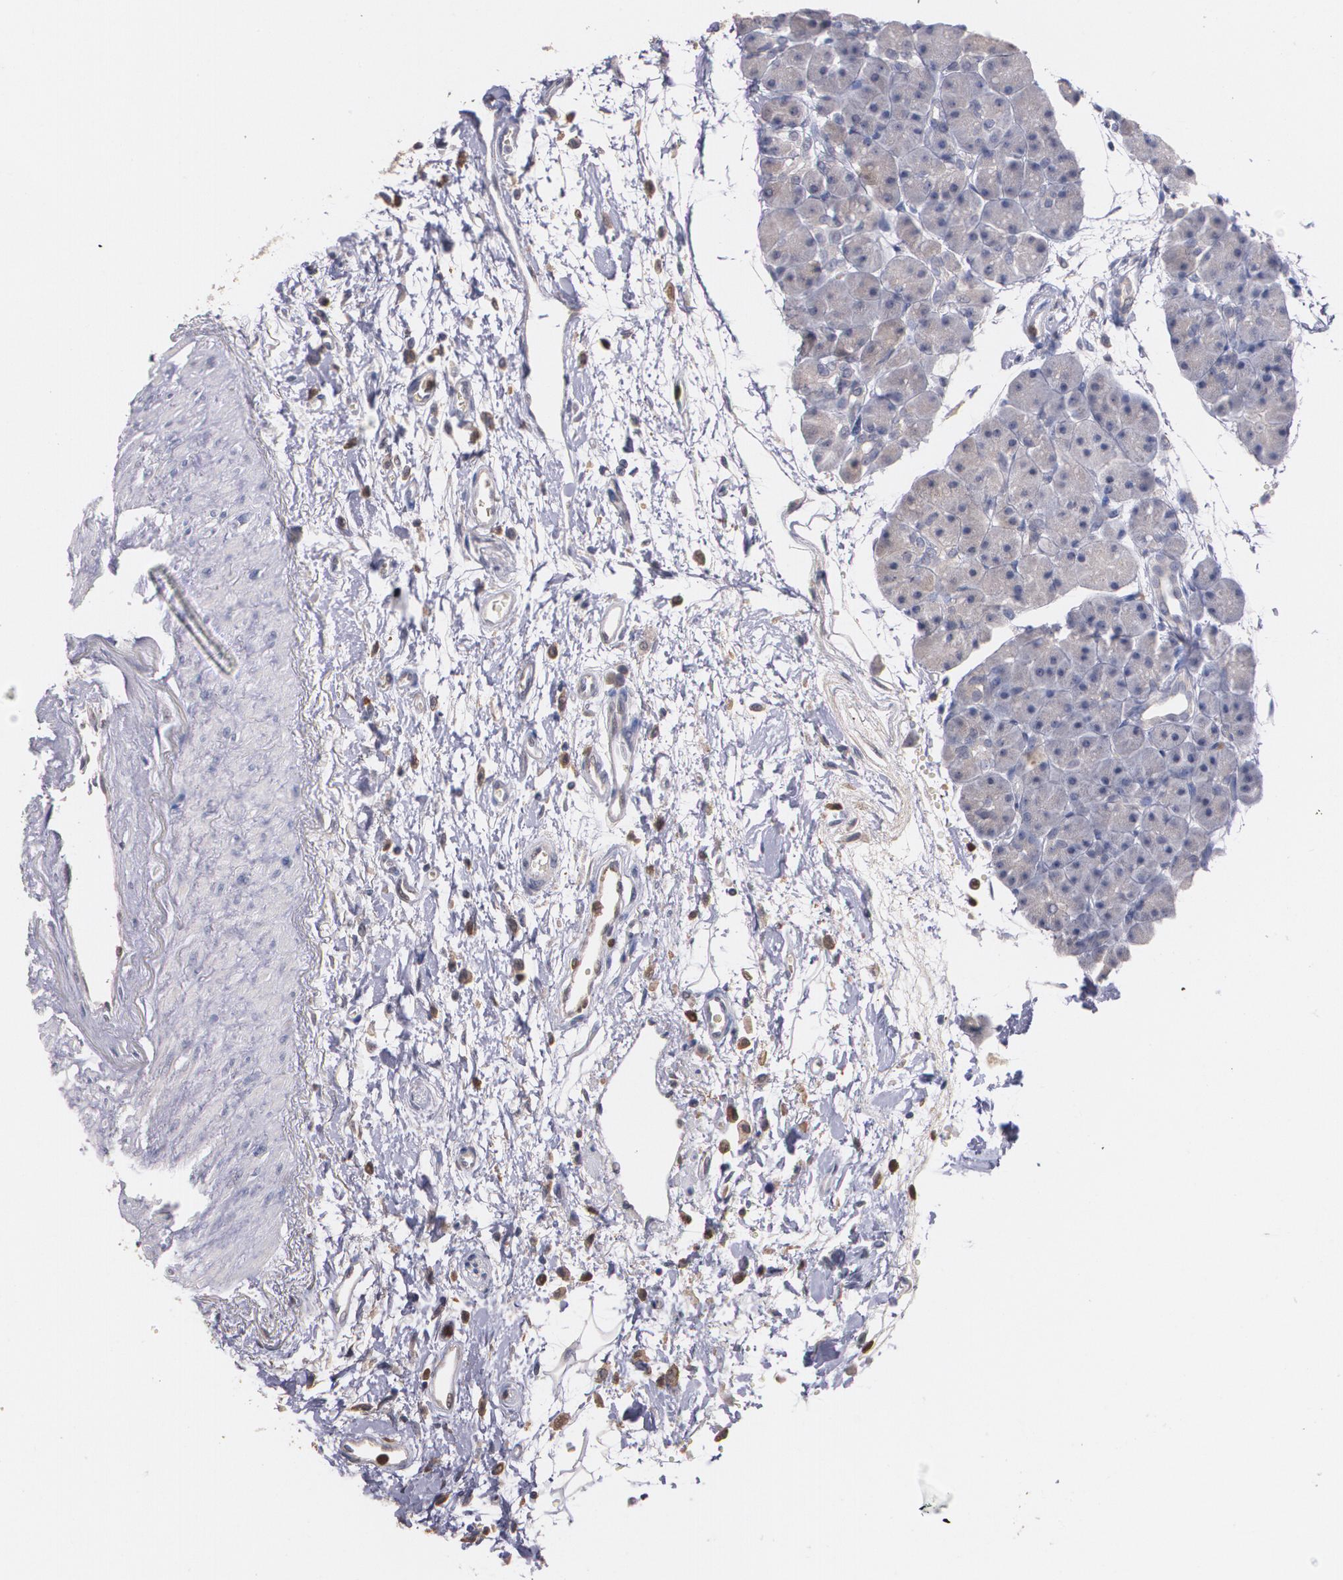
{"staining": {"intensity": "negative", "quantity": "none", "location": "none"}, "tissue": "pancreas", "cell_type": "Exocrine glandular cells", "image_type": "normal", "snomed": [{"axis": "morphology", "description": "Normal tissue, NOS"}, {"axis": "topography", "description": "Pancreas"}], "caption": "High power microscopy micrograph of an immunohistochemistry (IHC) histopathology image of unremarkable pancreas, revealing no significant expression in exocrine glandular cells. (Immunohistochemistry (ihc), brightfield microscopy, high magnification).", "gene": "PTS", "patient": {"sex": "male", "age": 66}}